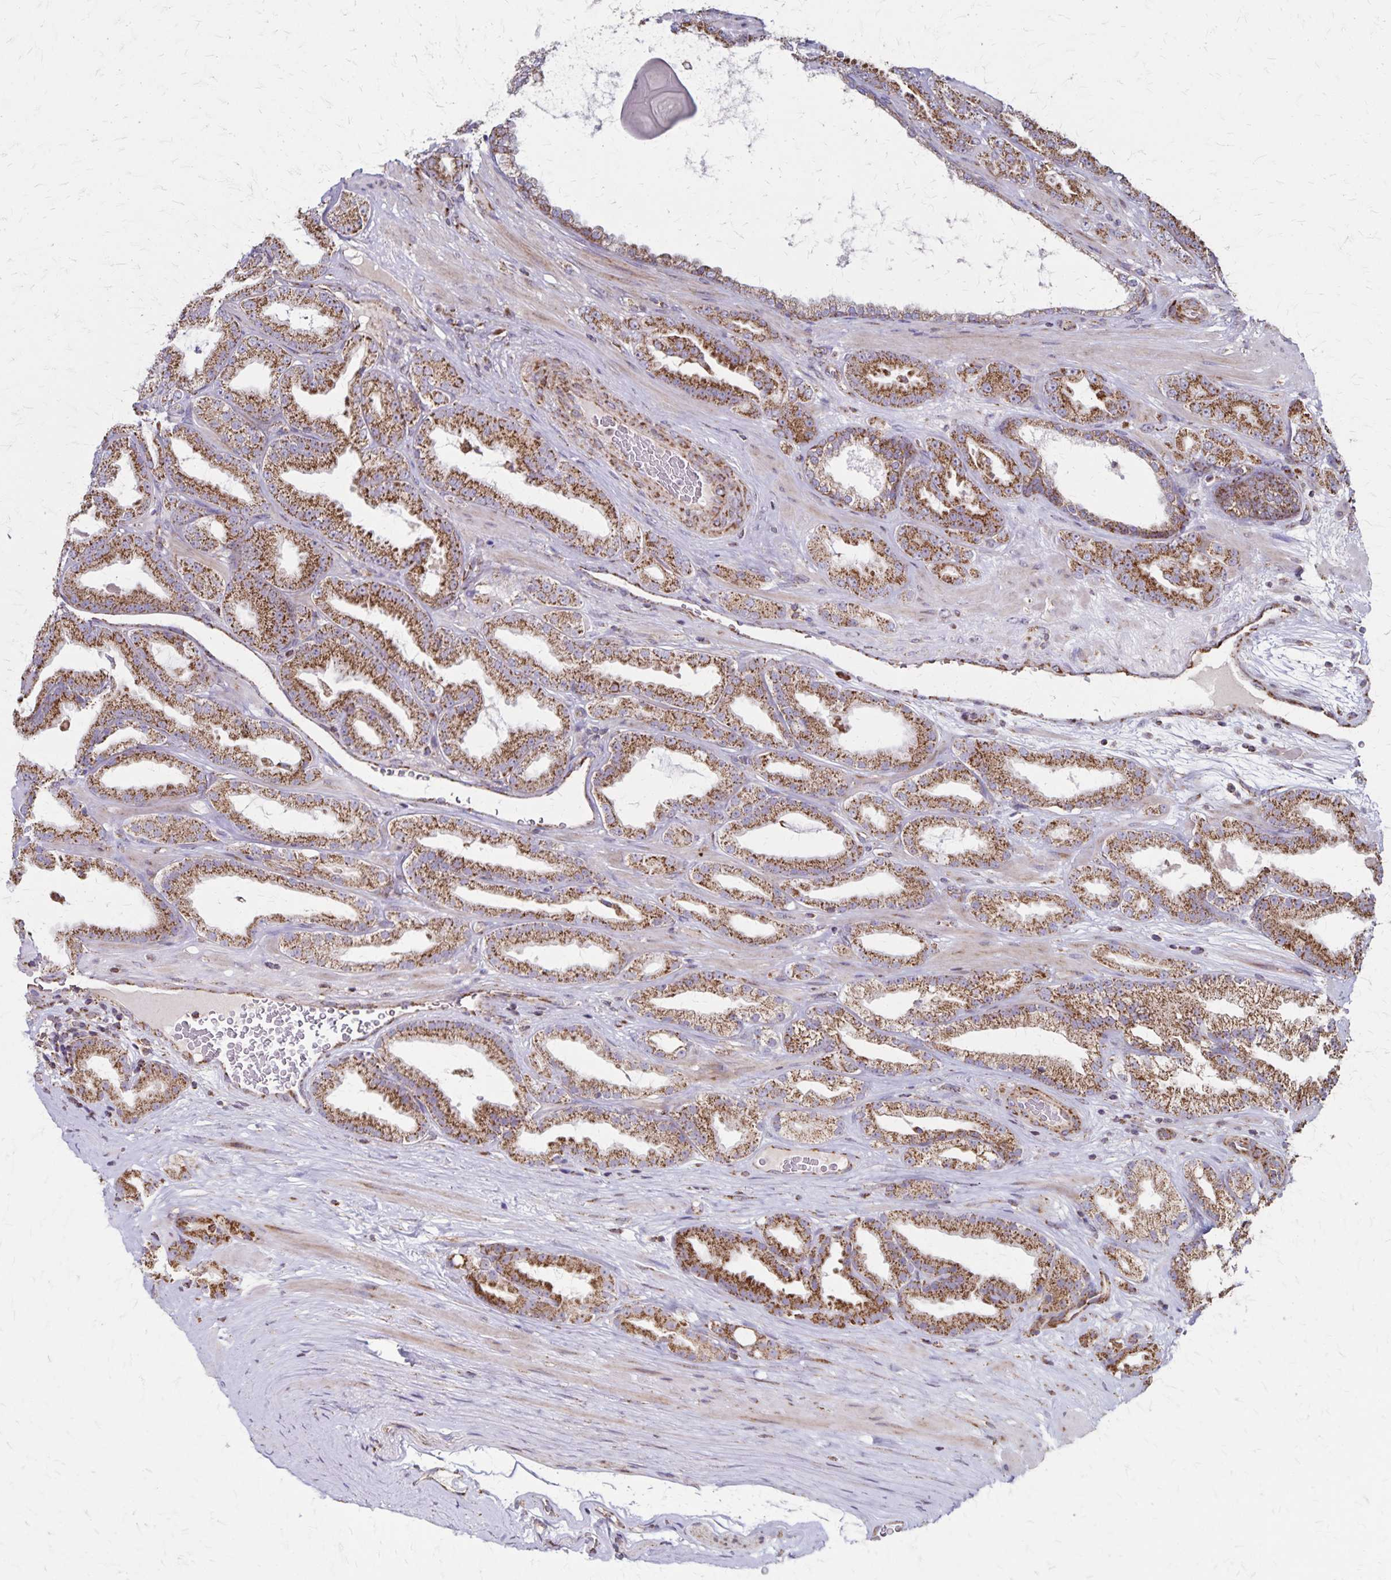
{"staining": {"intensity": "moderate", "quantity": ">75%", "location": "cytoplasmic/membranous"}, "tissue": "prostate cancer", "cell_type": "Tumor cells", "image_type": "cancer", "snomed": [{"axis": "morphology", "description": "Adenocarcinoma, Low grade"}, {"axis": "topography", "description": "Prostate"}], "caption": "A histopathology image showing moderate cytoplasmic/membranous expression in about >75% of tumor cells in prostate cancer (low-grade adenocarcinoma), as visualized by brown immunohistochemical staining.", "gene": "NFS1", "patient": {"sex": "male", "age": 61}}